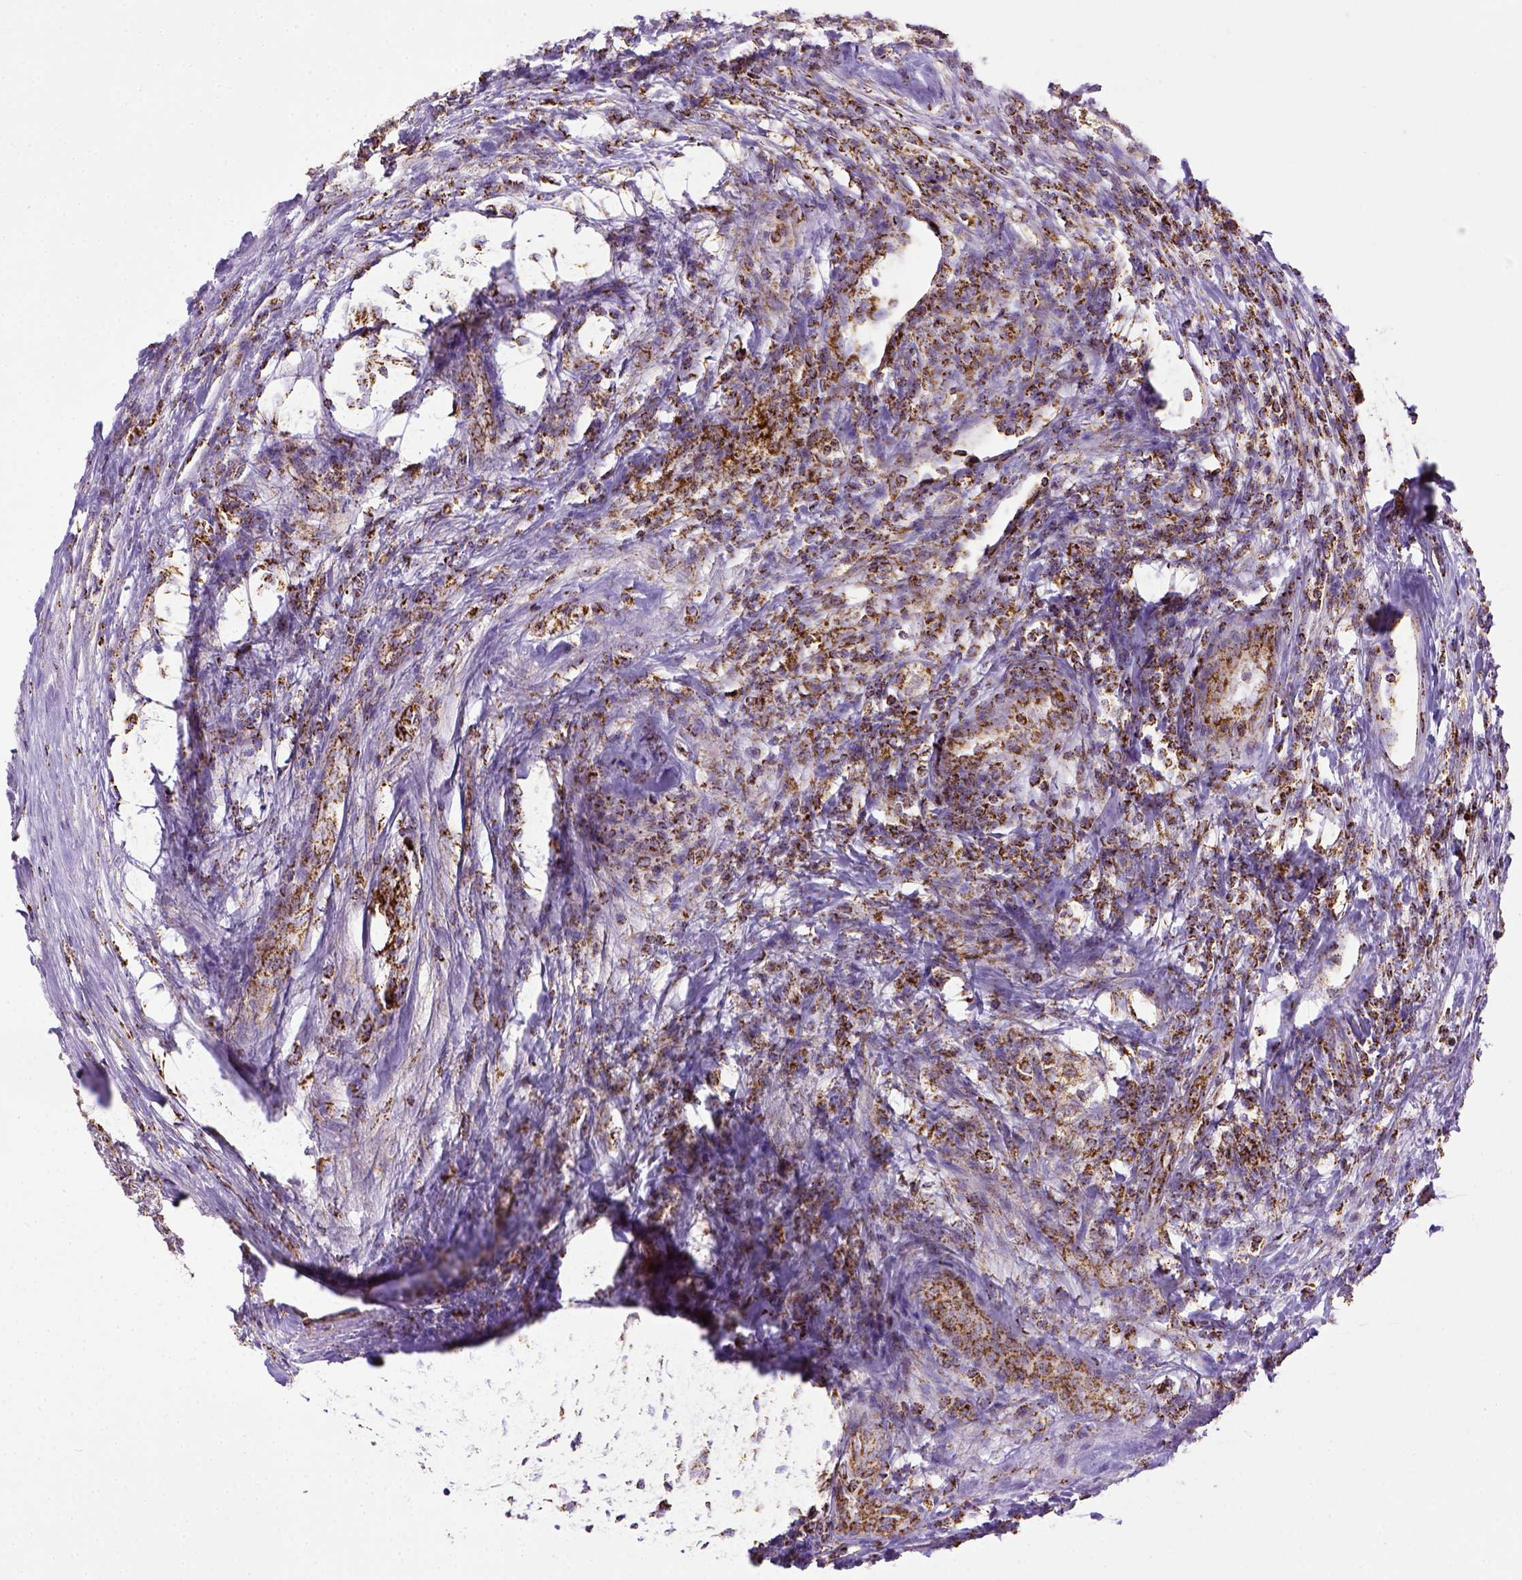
{"staining": {"intensity": "strong", "quantity": ">75%", "location": "cytoplasmic/membranous"}, "tissue": "testis cancer", "cell_type": "Tumor cells", "image_type": "cancer", "snomed": [{"axis": "morphology", "description": "Seminoma, NOS"}, {"axis": "topography", "description": "Testis"}], "caption": "Immunohistochemistry photomicrograph of neoplastic tissue: testis cancer (seminoma) stained using IHC reveals high levels of strong protein expression localized specifically in the cytoplasmic/membranous of tumor cells, appearing as a cytoplasmic/membranous brown color.", "gene": "MT-CO1", "patient": {"sex": "male", "age": 33}}